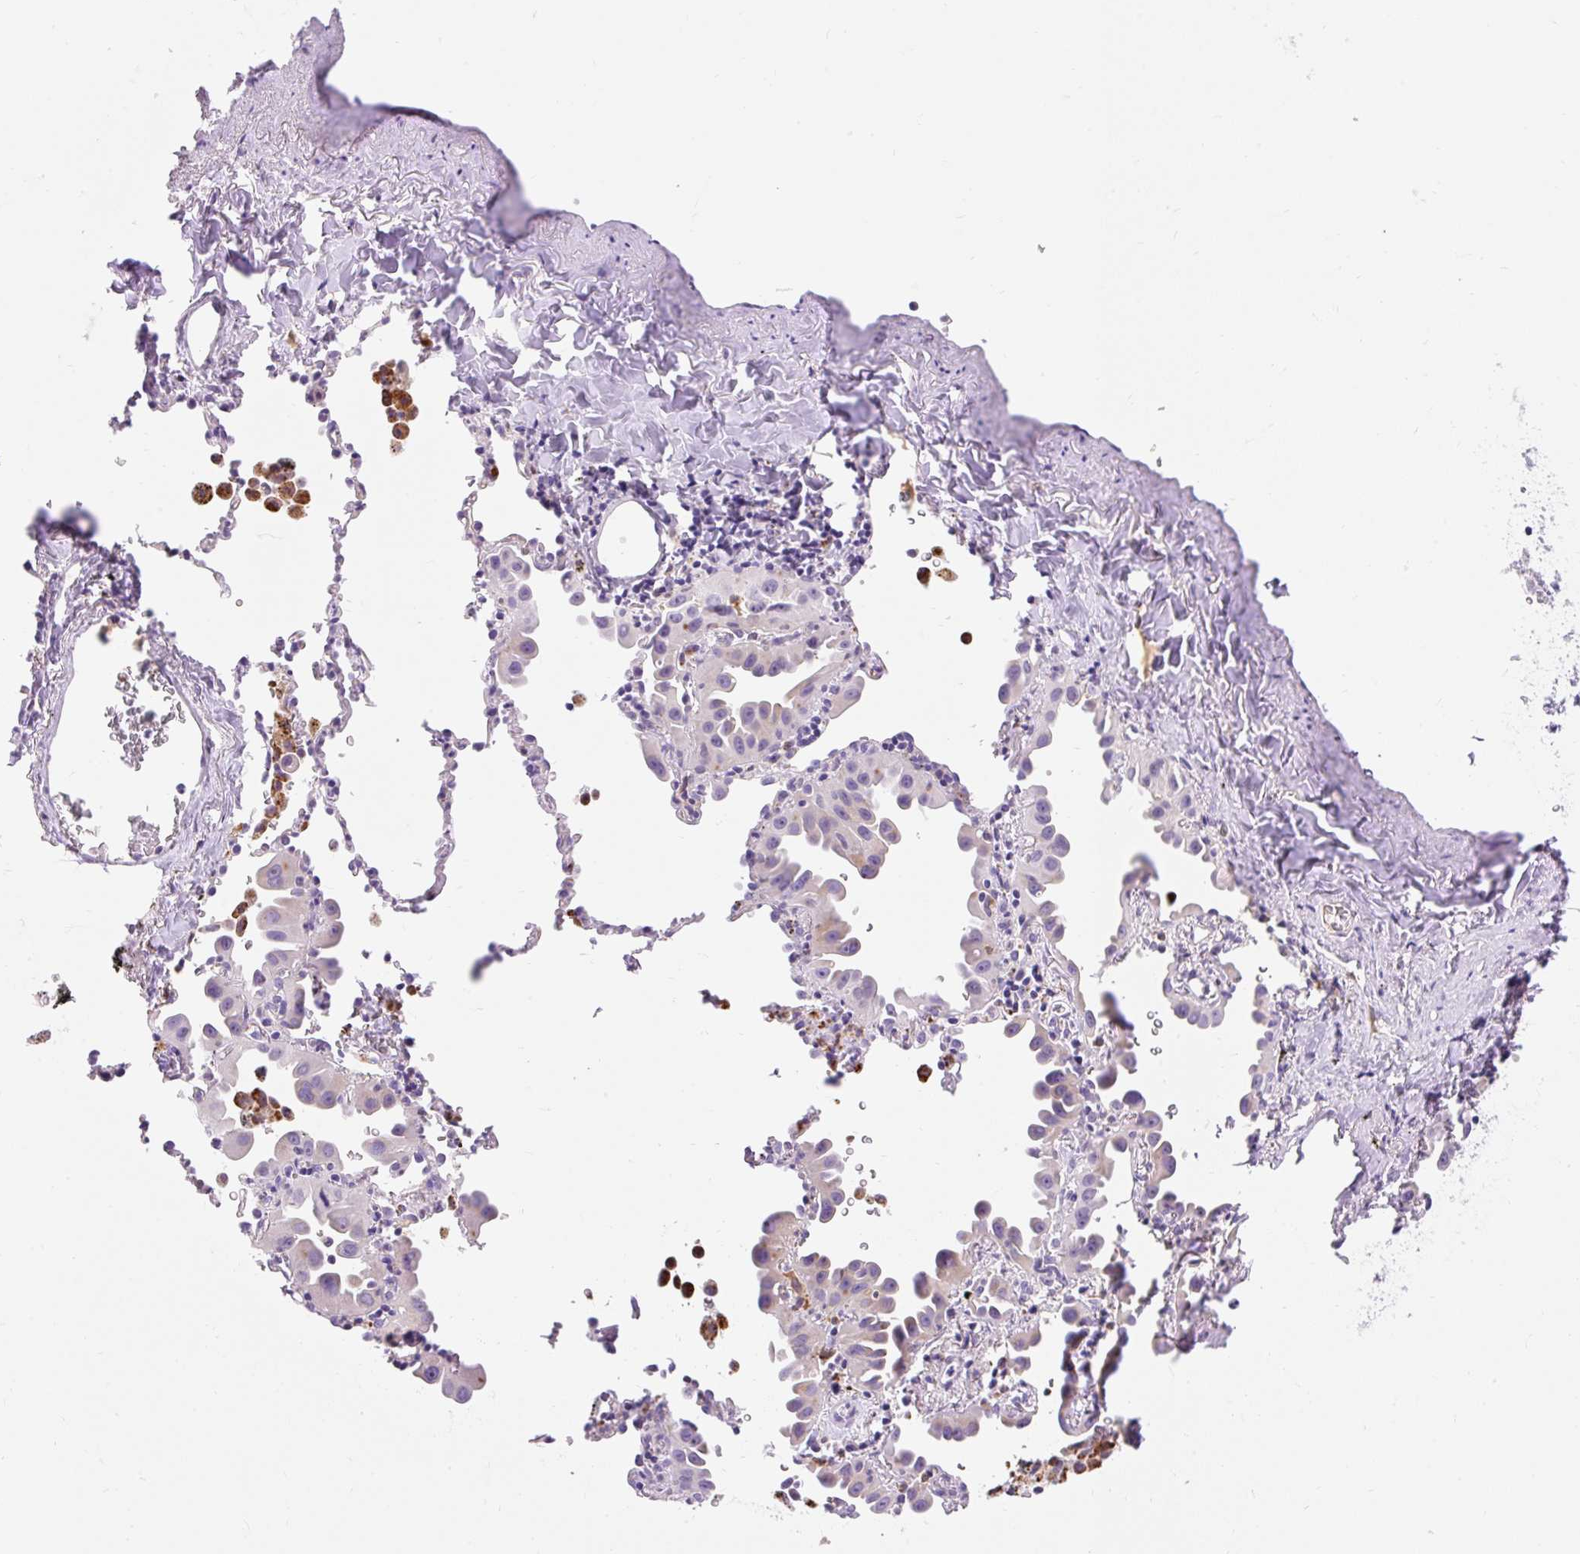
{"staining": {"intensity": "negative", "quantity": "none", "location": "none"}, "tissue": "lung cancer", "cell_type": "Tumor cells", "image_type": "cancer", "snomed": [{"axis": "morphology", "description": "Adenocarcinoma, NOS"}, {"axis": "topography", "description": "Lung"}], "caption": "An IHC micrograph of adenocarcinoma (lung) is shown. There is no staining in tumor cells of adenocarcinoma (lung).", "gene": "TMEM150C", "patient": {"sex": "male", "age": 68}}